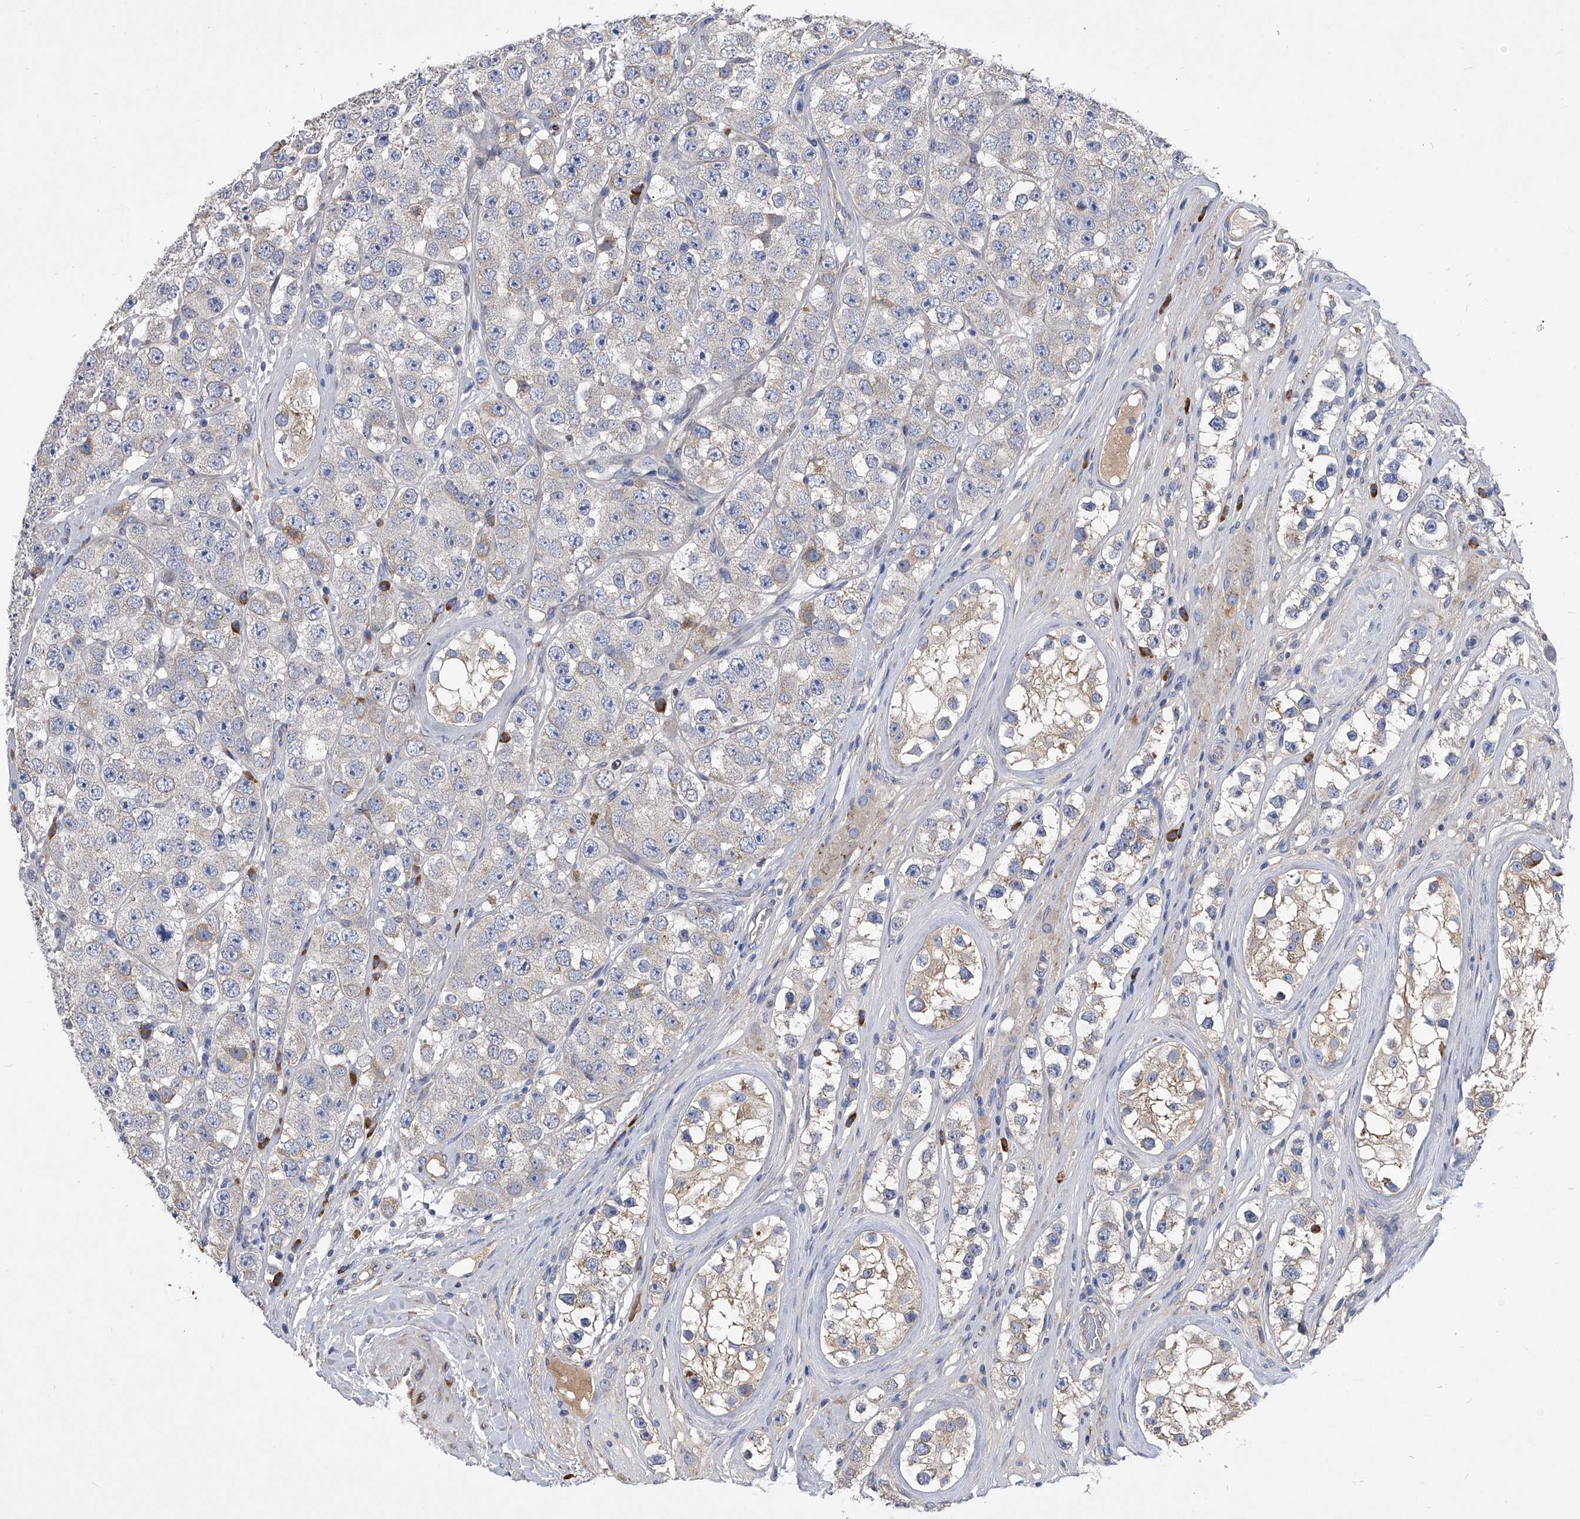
{"staining": {"intensity": "negative", "quantity": "none", "location": "none"}, "tissue": "testis cancer", "cell_type": "Tumor cells", "image_type": "cancer", "snomed": [{"axis": "morphology", "description": "Seminoma, NOS"}, {"axis": "topography", "description": "Testis"}], "caption": "This is a histopathology image of immunohistochemistry staining of testis seminoma, which shows no expression in tumor cells. (DAB immunohistochemistry, high magnification).", "gene": "CCR4", "patient": {"sex": "male", "age": 28}}